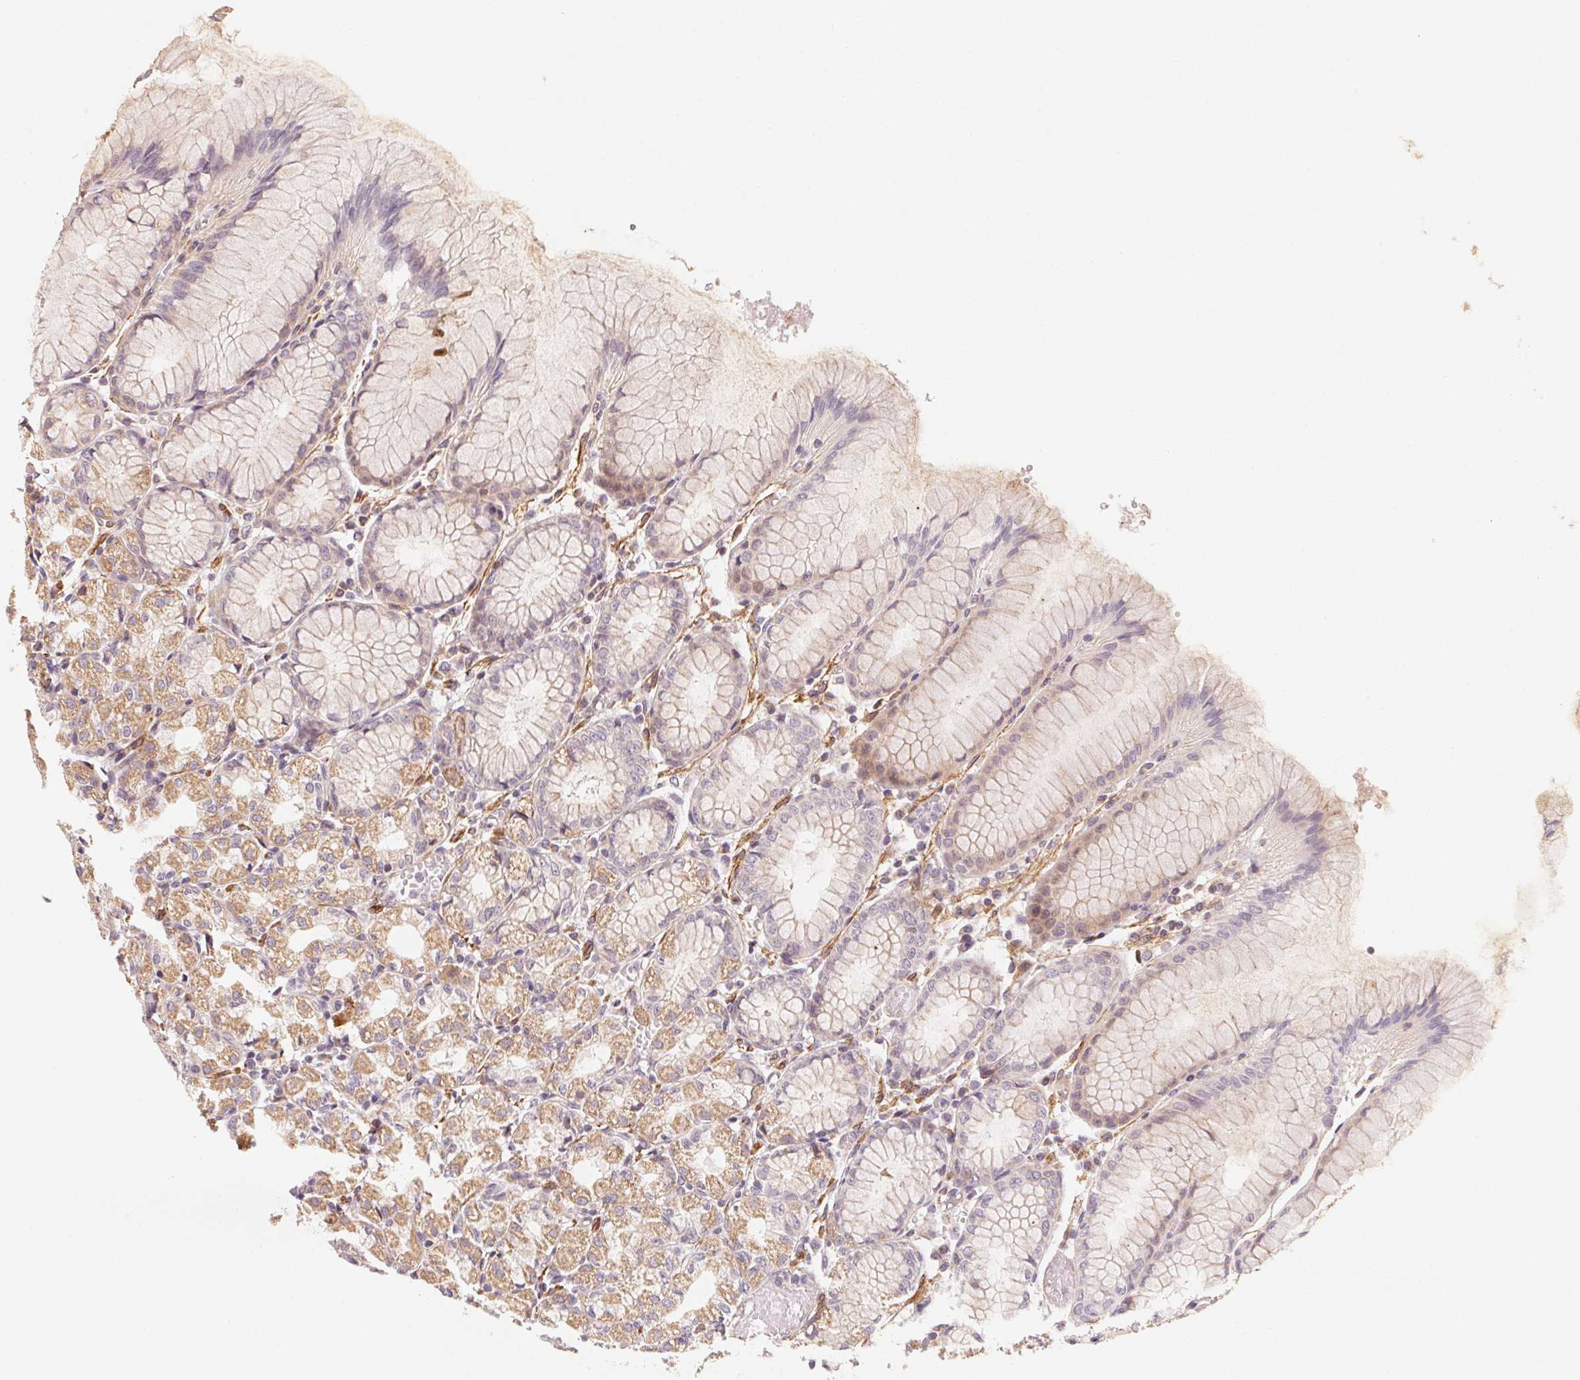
{"staining": {"intensity": "moderate", "quantity": "25%-75%", "location": "cytoplasmic/membranous"}, "tissue": "stomach", "cell_type": "Glandular cells", "image_type": "normal", "snomed": [{"axis": "morphology", "description": "Normal tissue, NOS"}, {"axis": "topography", "description": "Stomach"}], "caption": "Moderate cytoplasmic/membranous expression is present in about 25%-75% of glandular cells in benign stomach. The staining was performed using DAB (3,3'-diaminobenzidine) to visualize the protein expression in brown, while the nuclei were stained in blue with hematoxylin (Magnification: 20x).", "gene": "CCDC112", "patient": {"sex": "female", "age": 57}}